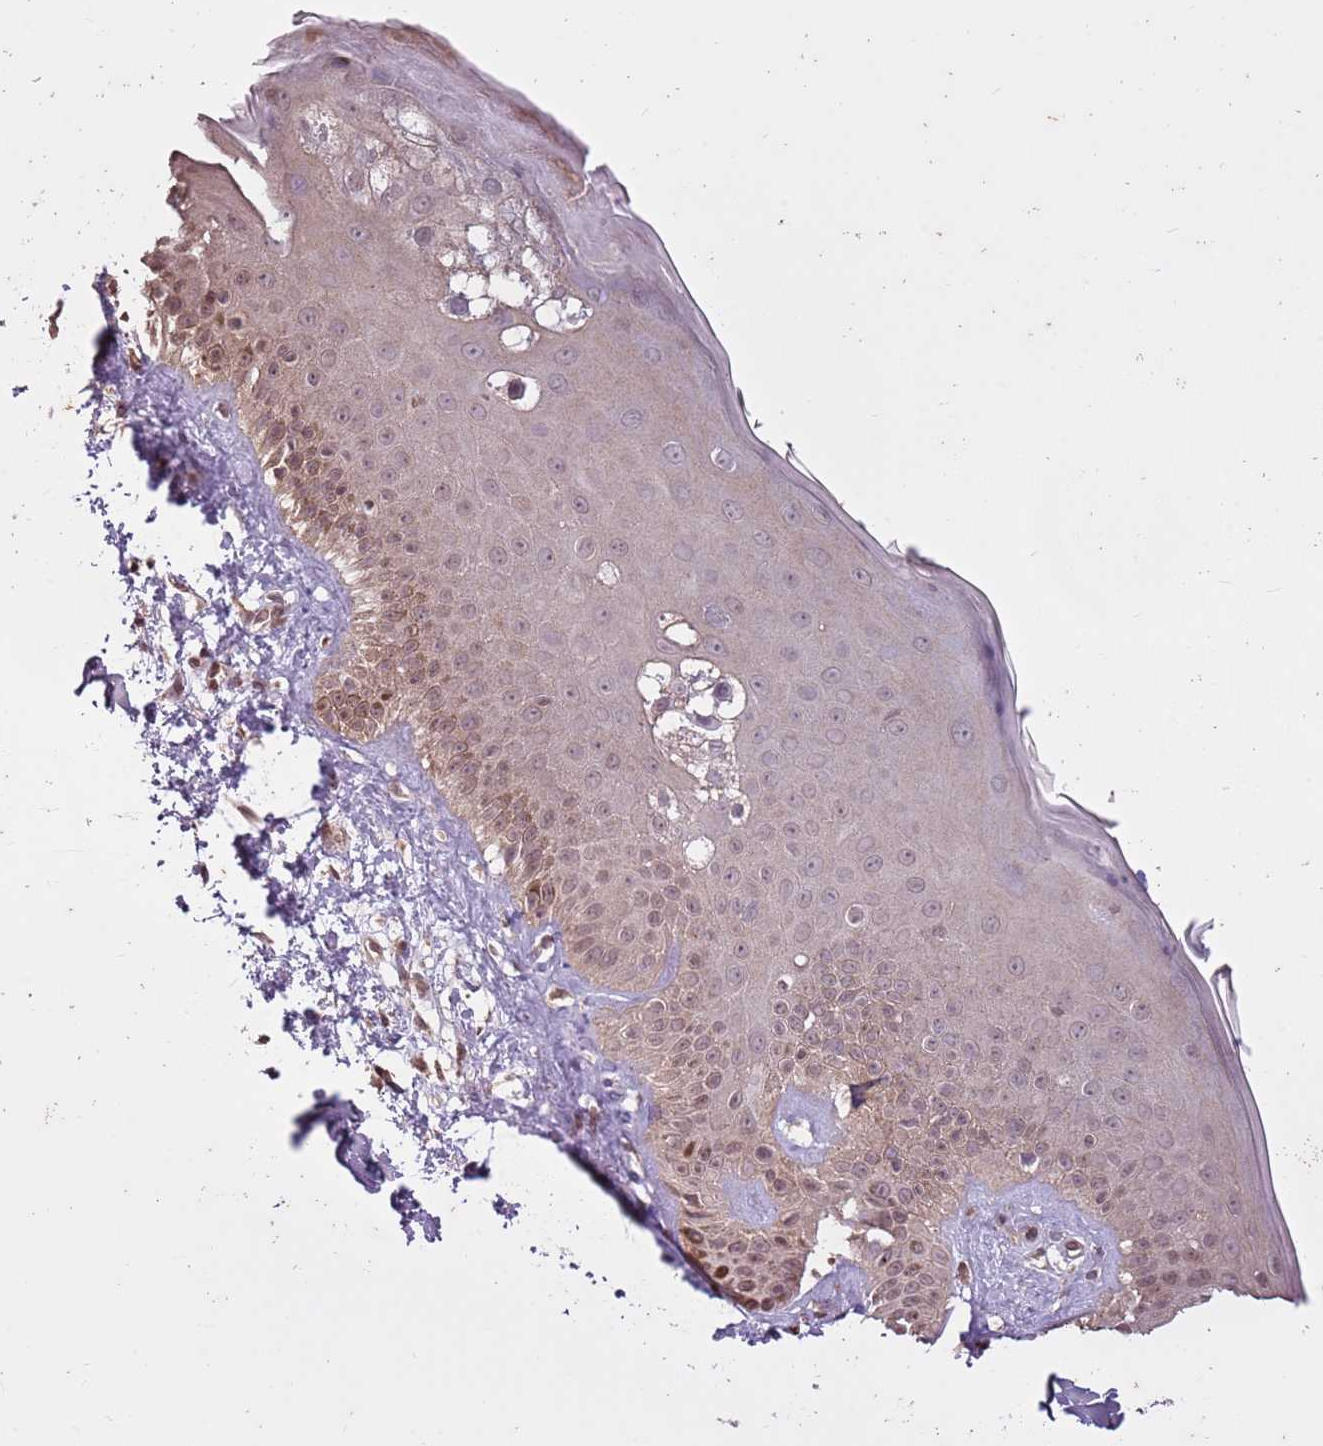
{"staining": {"intensity": "weak", "quantity": ">75%", "location": "cytoplasmic/membranous"}, "tissue": "skin", "cell_type": "Fibroblasts", "image_type": "normal", "snomed": [{"axis": "morphology", "description": "Normal tissue, NOS"}, {"axis": "topography", "description": "Skin"}], "caption": "Immunohistochemistry of normal skin displays low levels of weak cytoplasmic/membranous staining in about >75% of fibroblasts.", "gene": "CAPN9", "patient": {"sex": "male", "age": 52}}